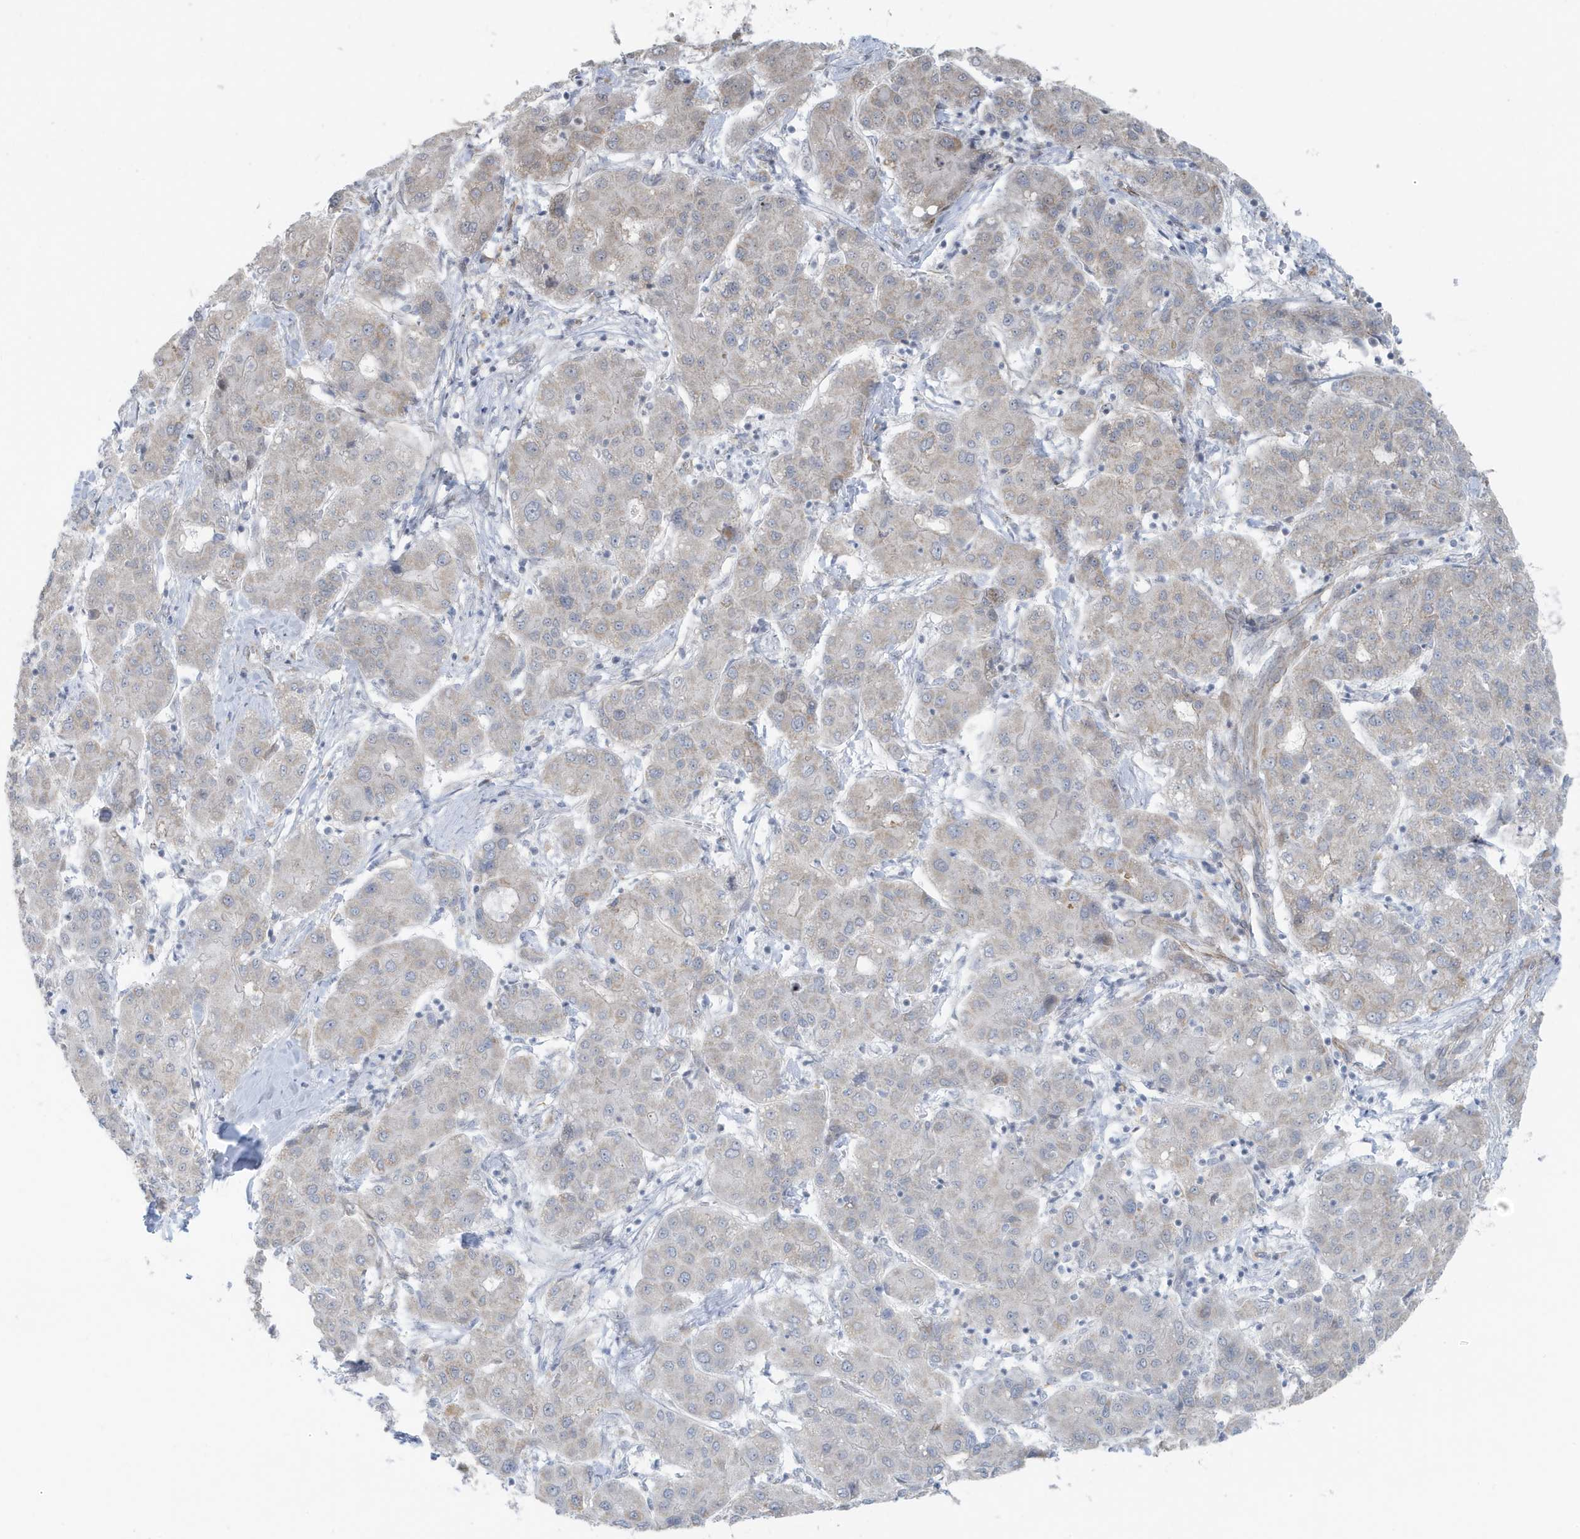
{"staining": {"intensity": "weak", "quantity": "<25%", "location": "cytoplasmic/membranous"}, "tissue": "liver cancer", "cell_type": "Tumor cells", "image_type": "cancer", "snomed": [{"axis": "morphology", "description": "Carcinoma, Hepatocellular, NOS"}, {"axis": "topography", "description": "Liver"}], "caption": "The photomicrograph exhibits no significant staining in tumor cells of hepatocellular carcinoma (liver).", "gene": "CHCHD4", "patient": {"sex": "male", "age": 65}}